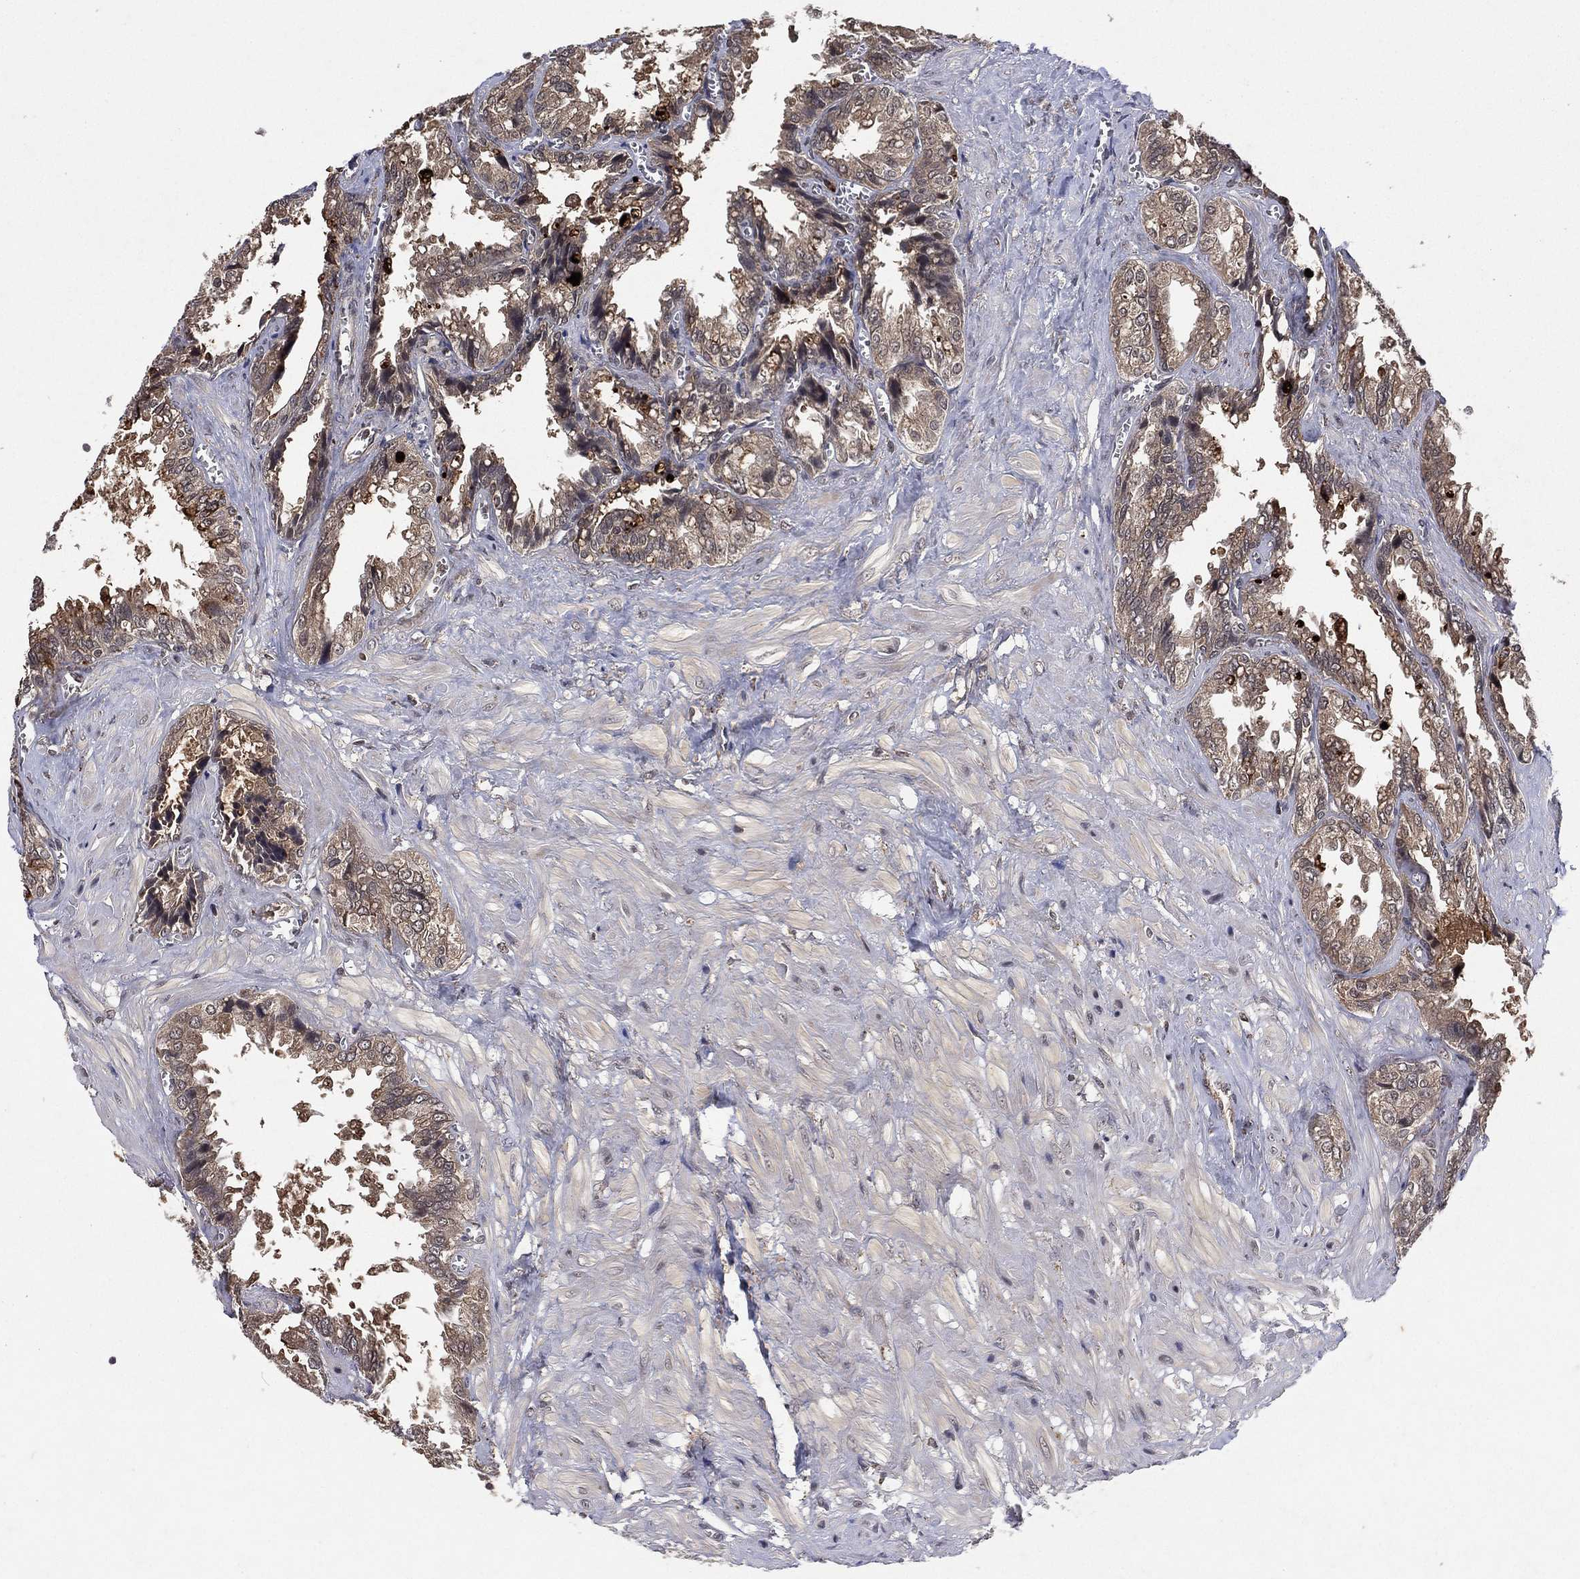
{"staining": {"intensity": "weak", "quantity": "25%-75%", "location": "cytoplasmic/membranous"}, "tissue": "seminal vesicle", "cell_type": "Glandular cells", "image_type": "normal", "snomed": [{"axis": "morphology", "description": "Normal tissue, NOS"}, {"axis": "topography", "description": "Seminal veicle"}], "caption": "Immunohistochemical staining of normal human seminal vesicle reveals weak cytoplasmic/membranous protein positivity in approximately 25%-75% of glandular cells.", "gene": "ATG4B", "patient": {"sex": "male", "age": 67}}